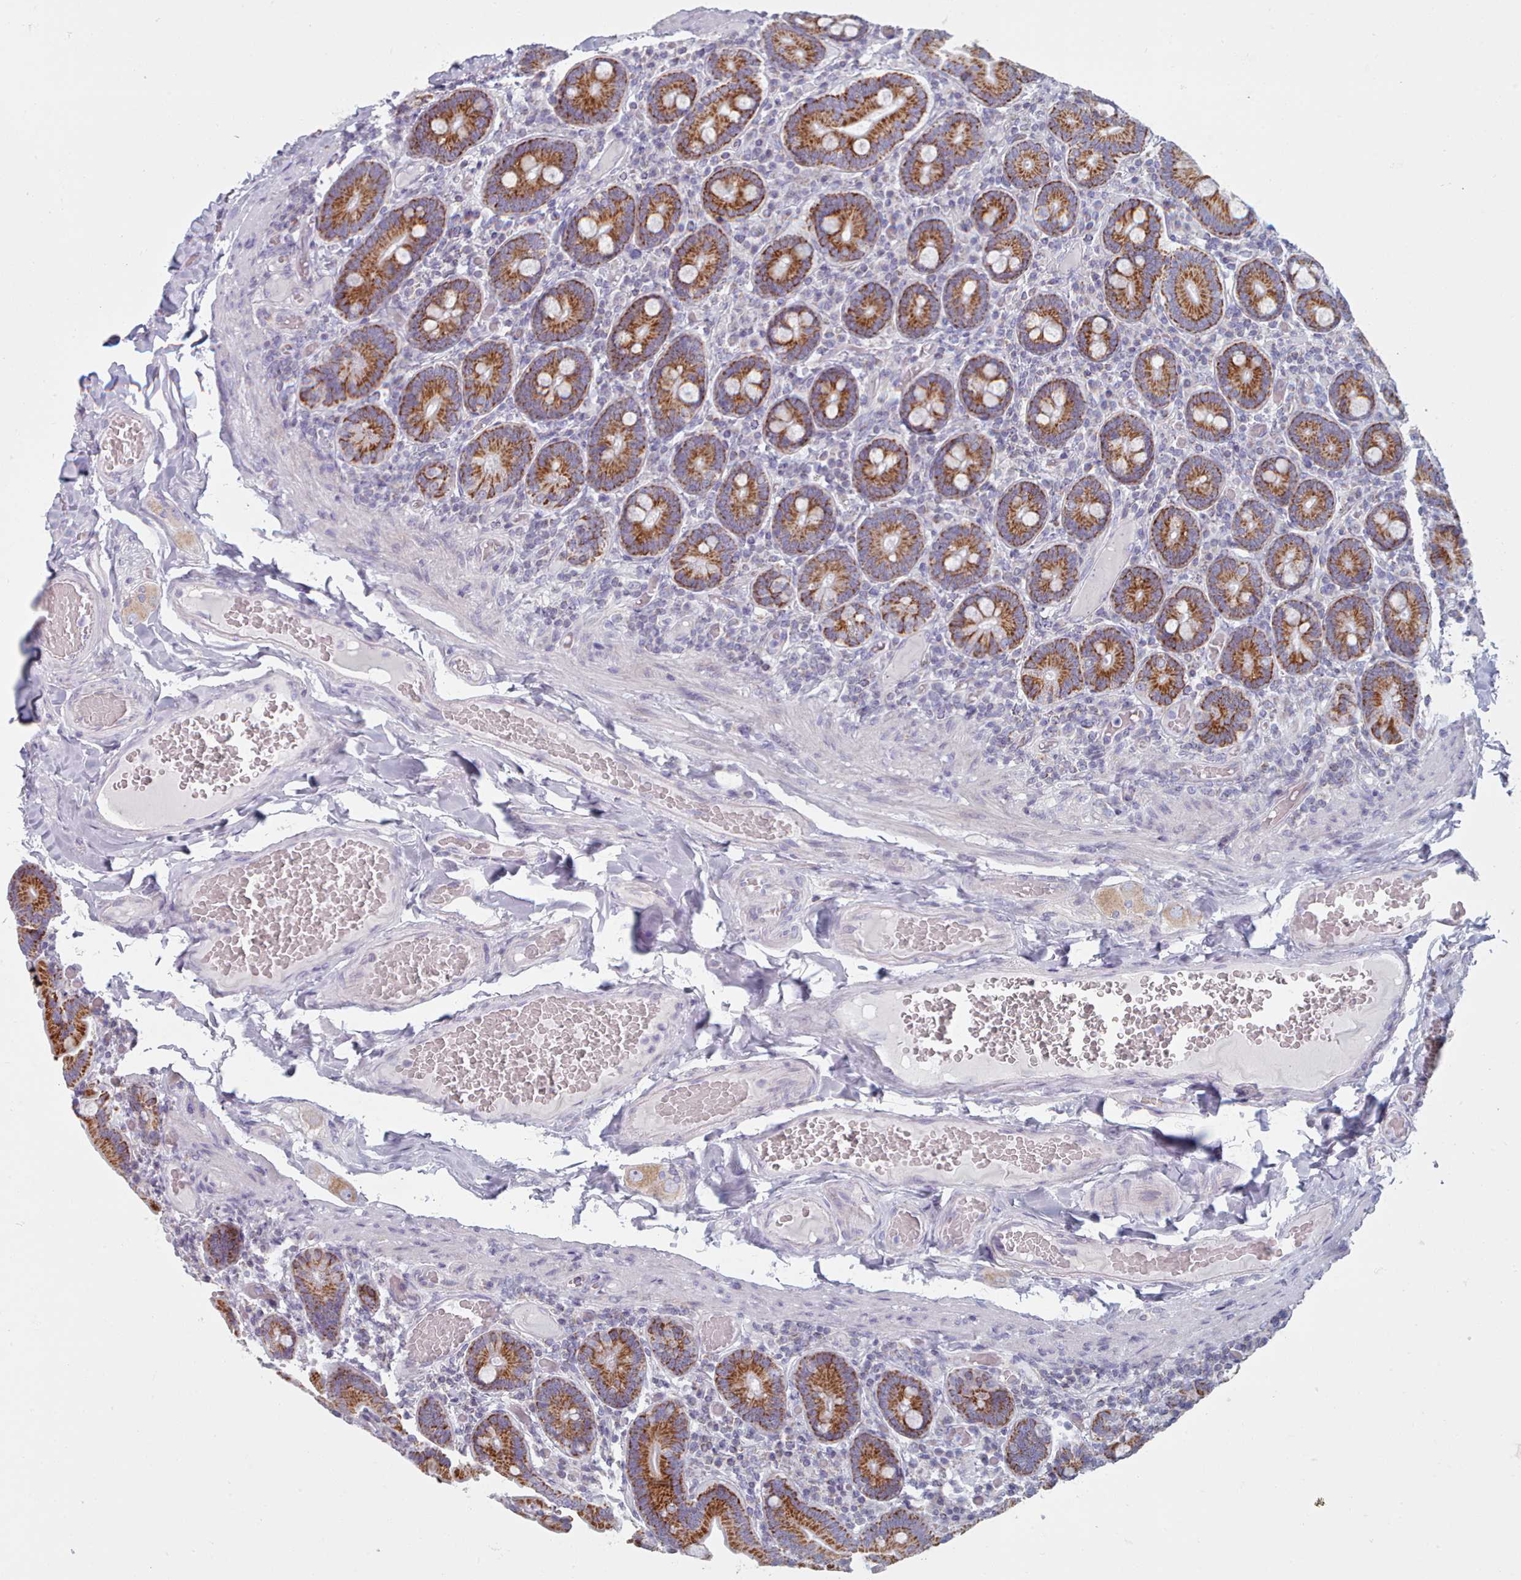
{"staining": {"intensity": "strong", "quantity": ">75%", "location": "cytoplasmic/membranous"}, "tissue": "duodenum", "cell_type": "Glandular cells", "image_type": "normal", "snomed": [{"axis": "morphology", "description": "Normal tissue, NOS"}, {"axis": "topography", "description": "Duodenum"}], "caption": "Strong cytoplasmic/membranous protein expression is appreciated in about >75% of glandular cells in duodenum. The staining was performed using DAB (3,3'-diaminobenzidine) to visualize the protein expression in brown, while the nuclei were stained in blue with hematoxylin (Magnification: 20x).", "gene": "FAM170B", "patient": {"sex": "female", "age": 62}}